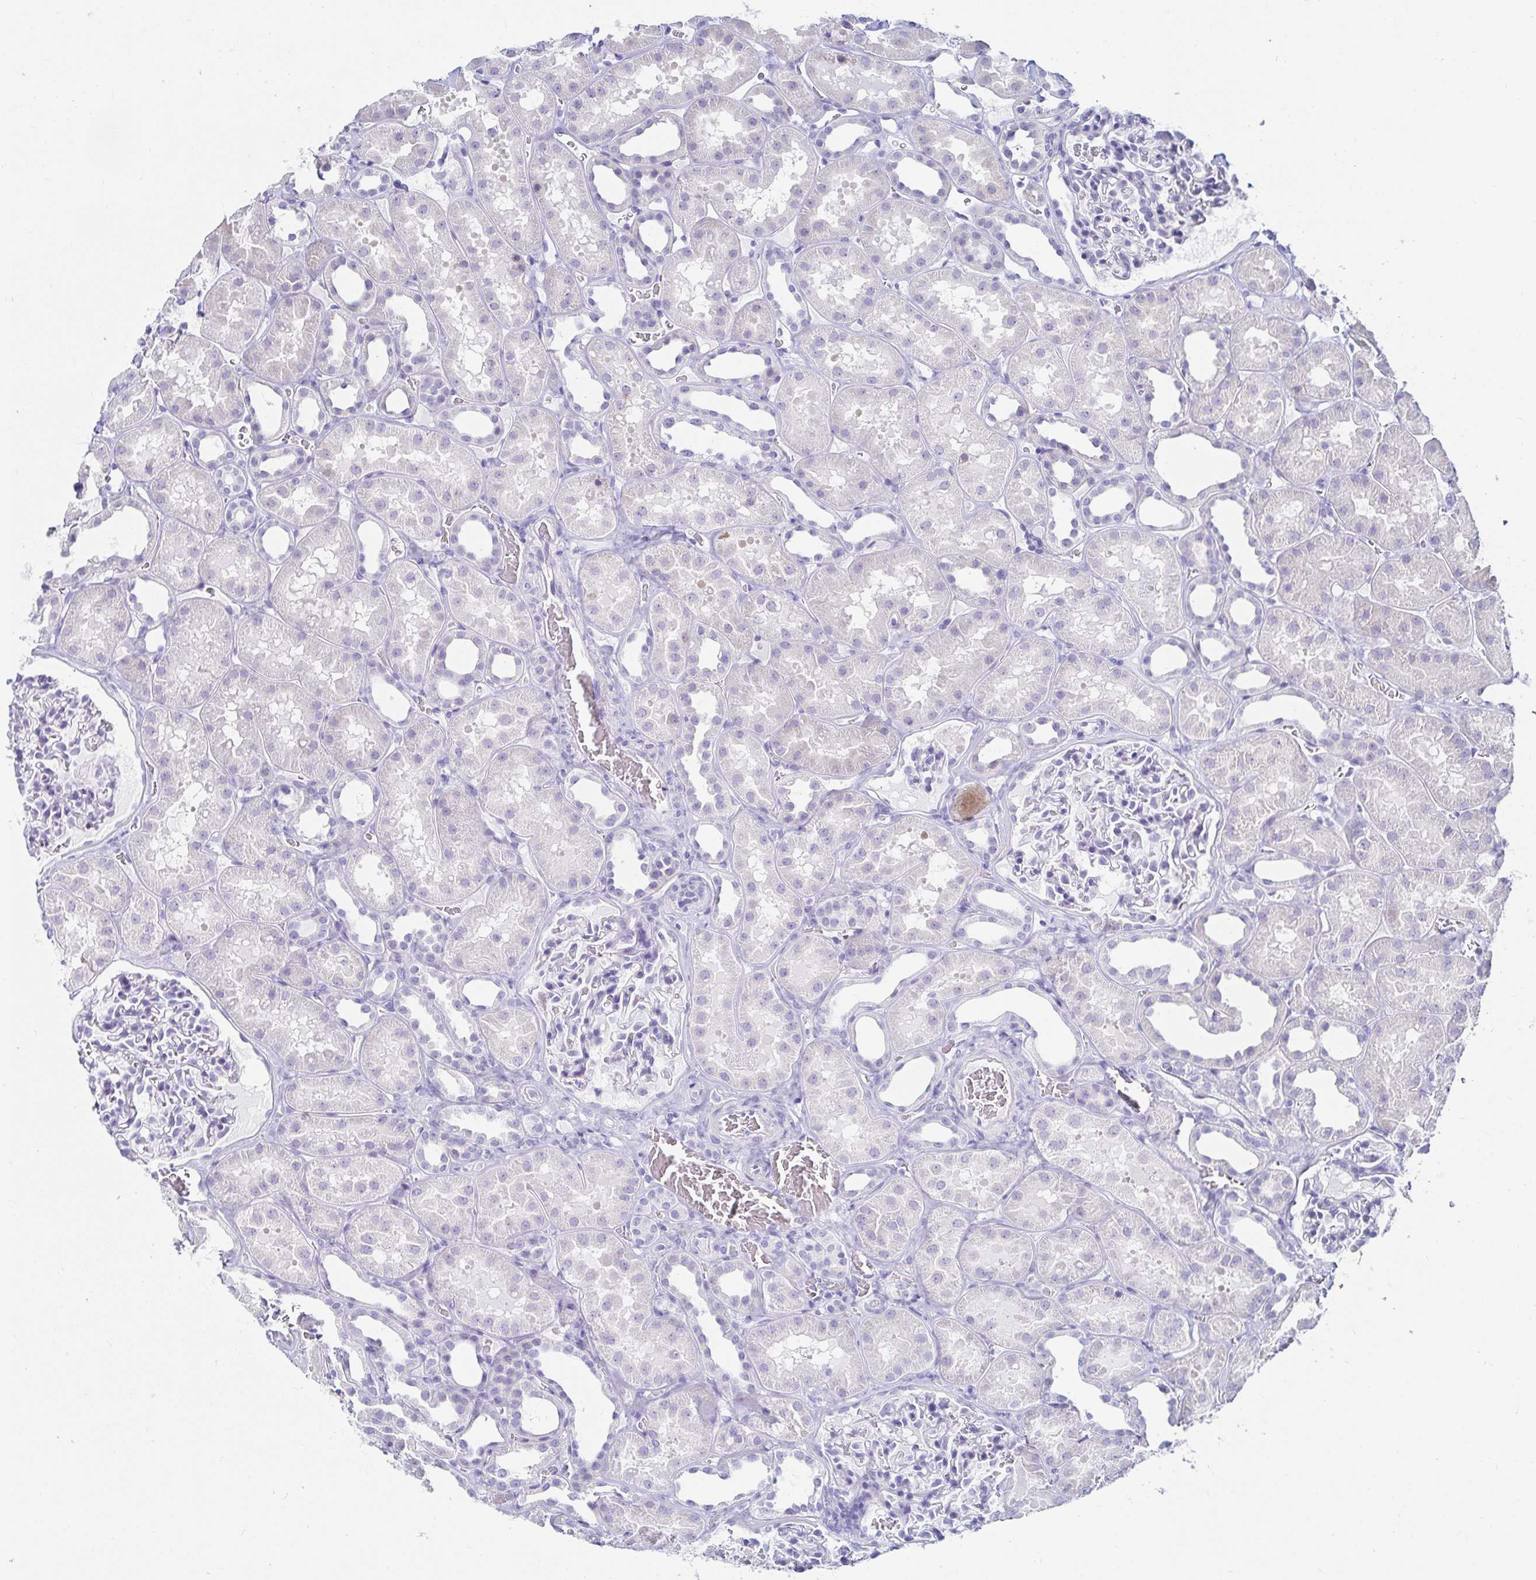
{"staining": {"intensity": "negative", "quantity": "none", "location": "none"}, "tissue": "kidney", "cell_type": "Cells in glomeruli", "image_type": "normal", "snomed": [{"axis": "morphology", "description": "Normal tissue, NOS"}, {"axis": "topography", "description": "Kidney"}], "caption": "Cells in glomeruli show no significant protein expression in normal kidney.", "gene": "C4orf17", "patient": {"sex": "female", "age": 41}}